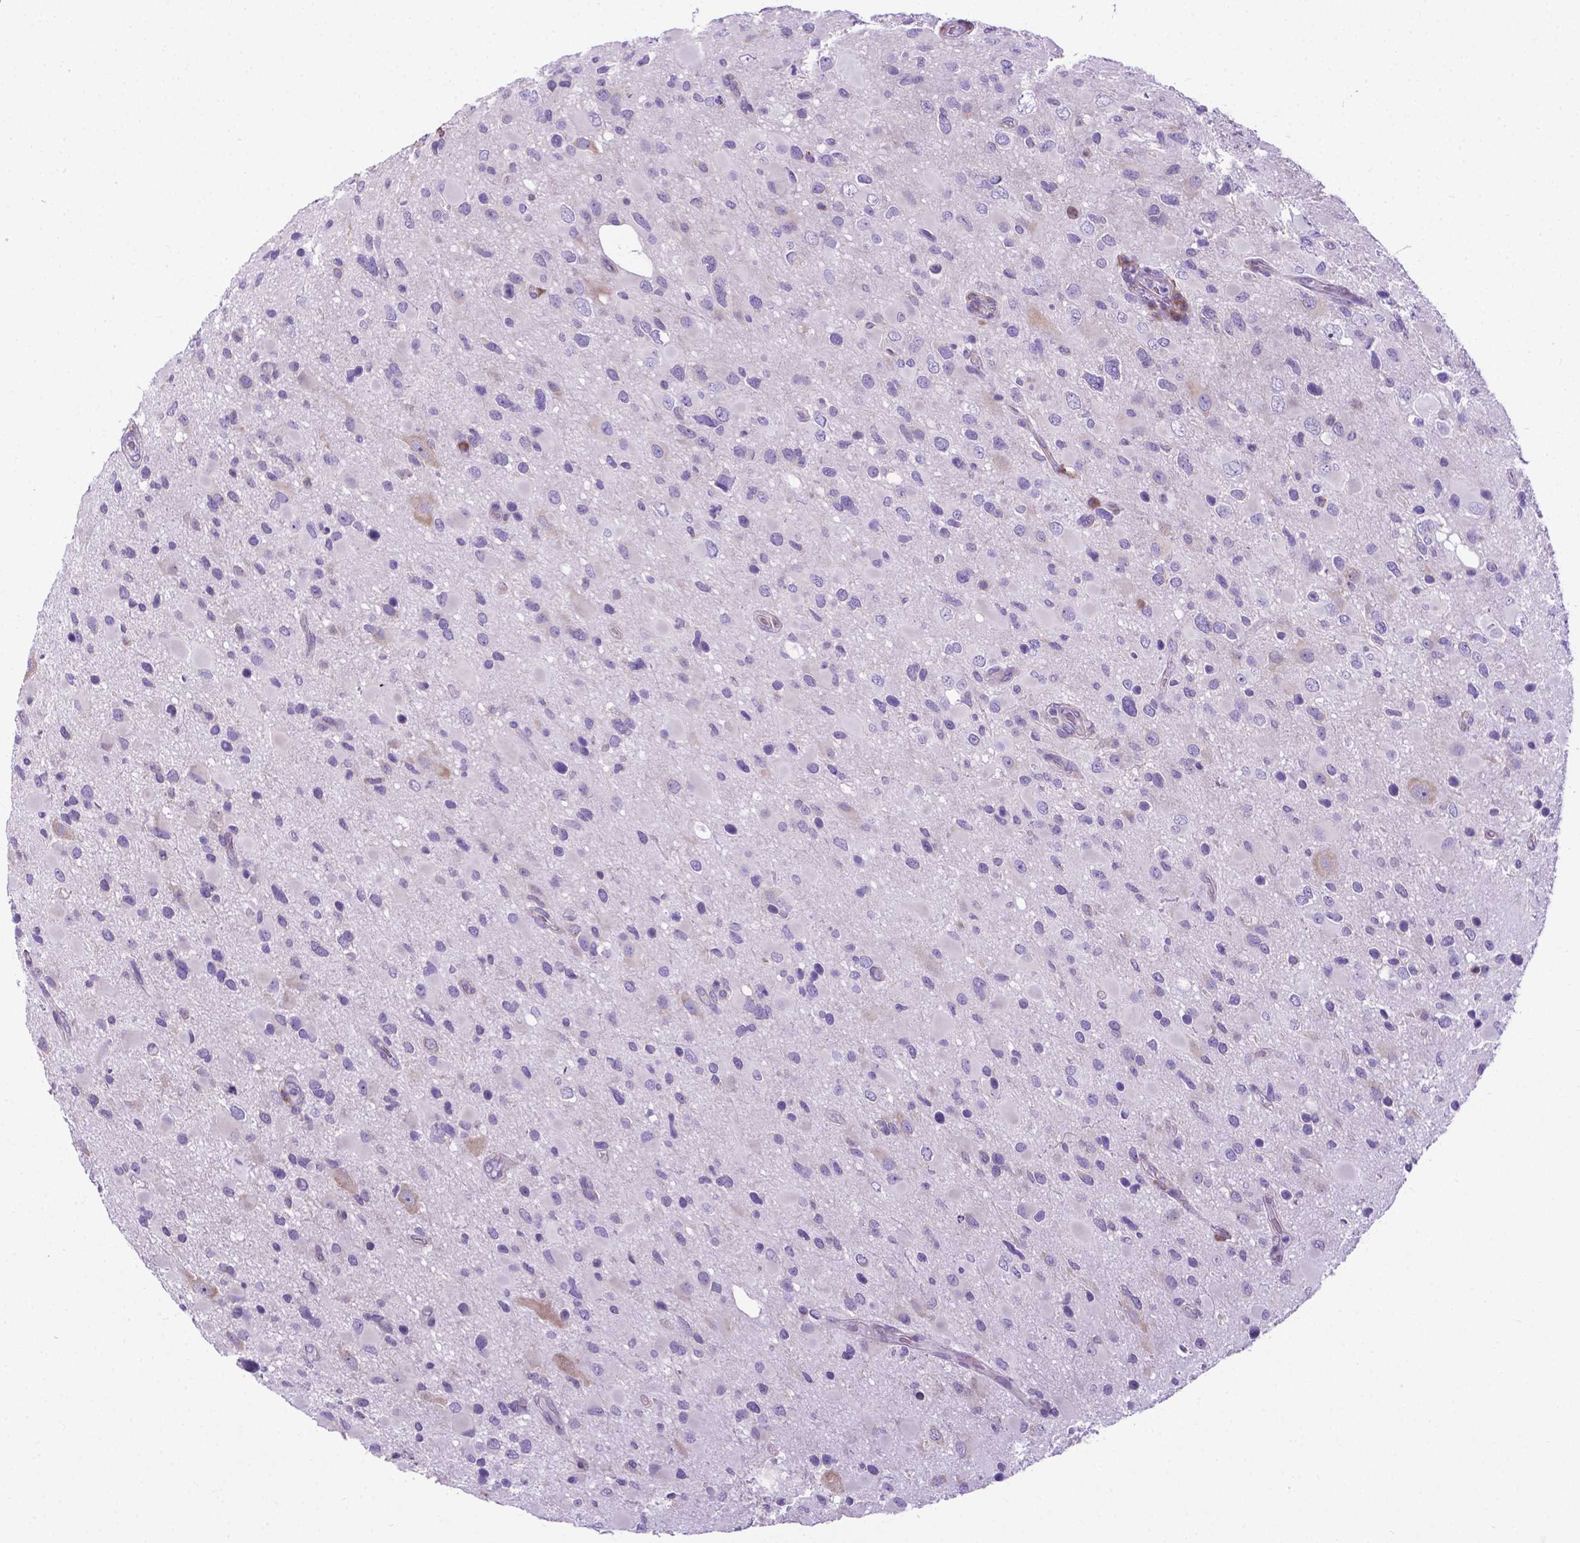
{"staining": {"intensity": "negative", "quantity": "none", "location": "none"}, "tissue": "glioma", "cell_type": "Tumor cells", "image_type": "cancer", "snomed": [{"axis": "morphology", "description": "Glioma, malignant, Low grade"}, {"axis": "topography", "description": "Brain"}], "caption": "Tumor cells are negative for protein expression in human glioma.", "gene": "RPL6", "patient": {"sex": "female", "age": 32}}